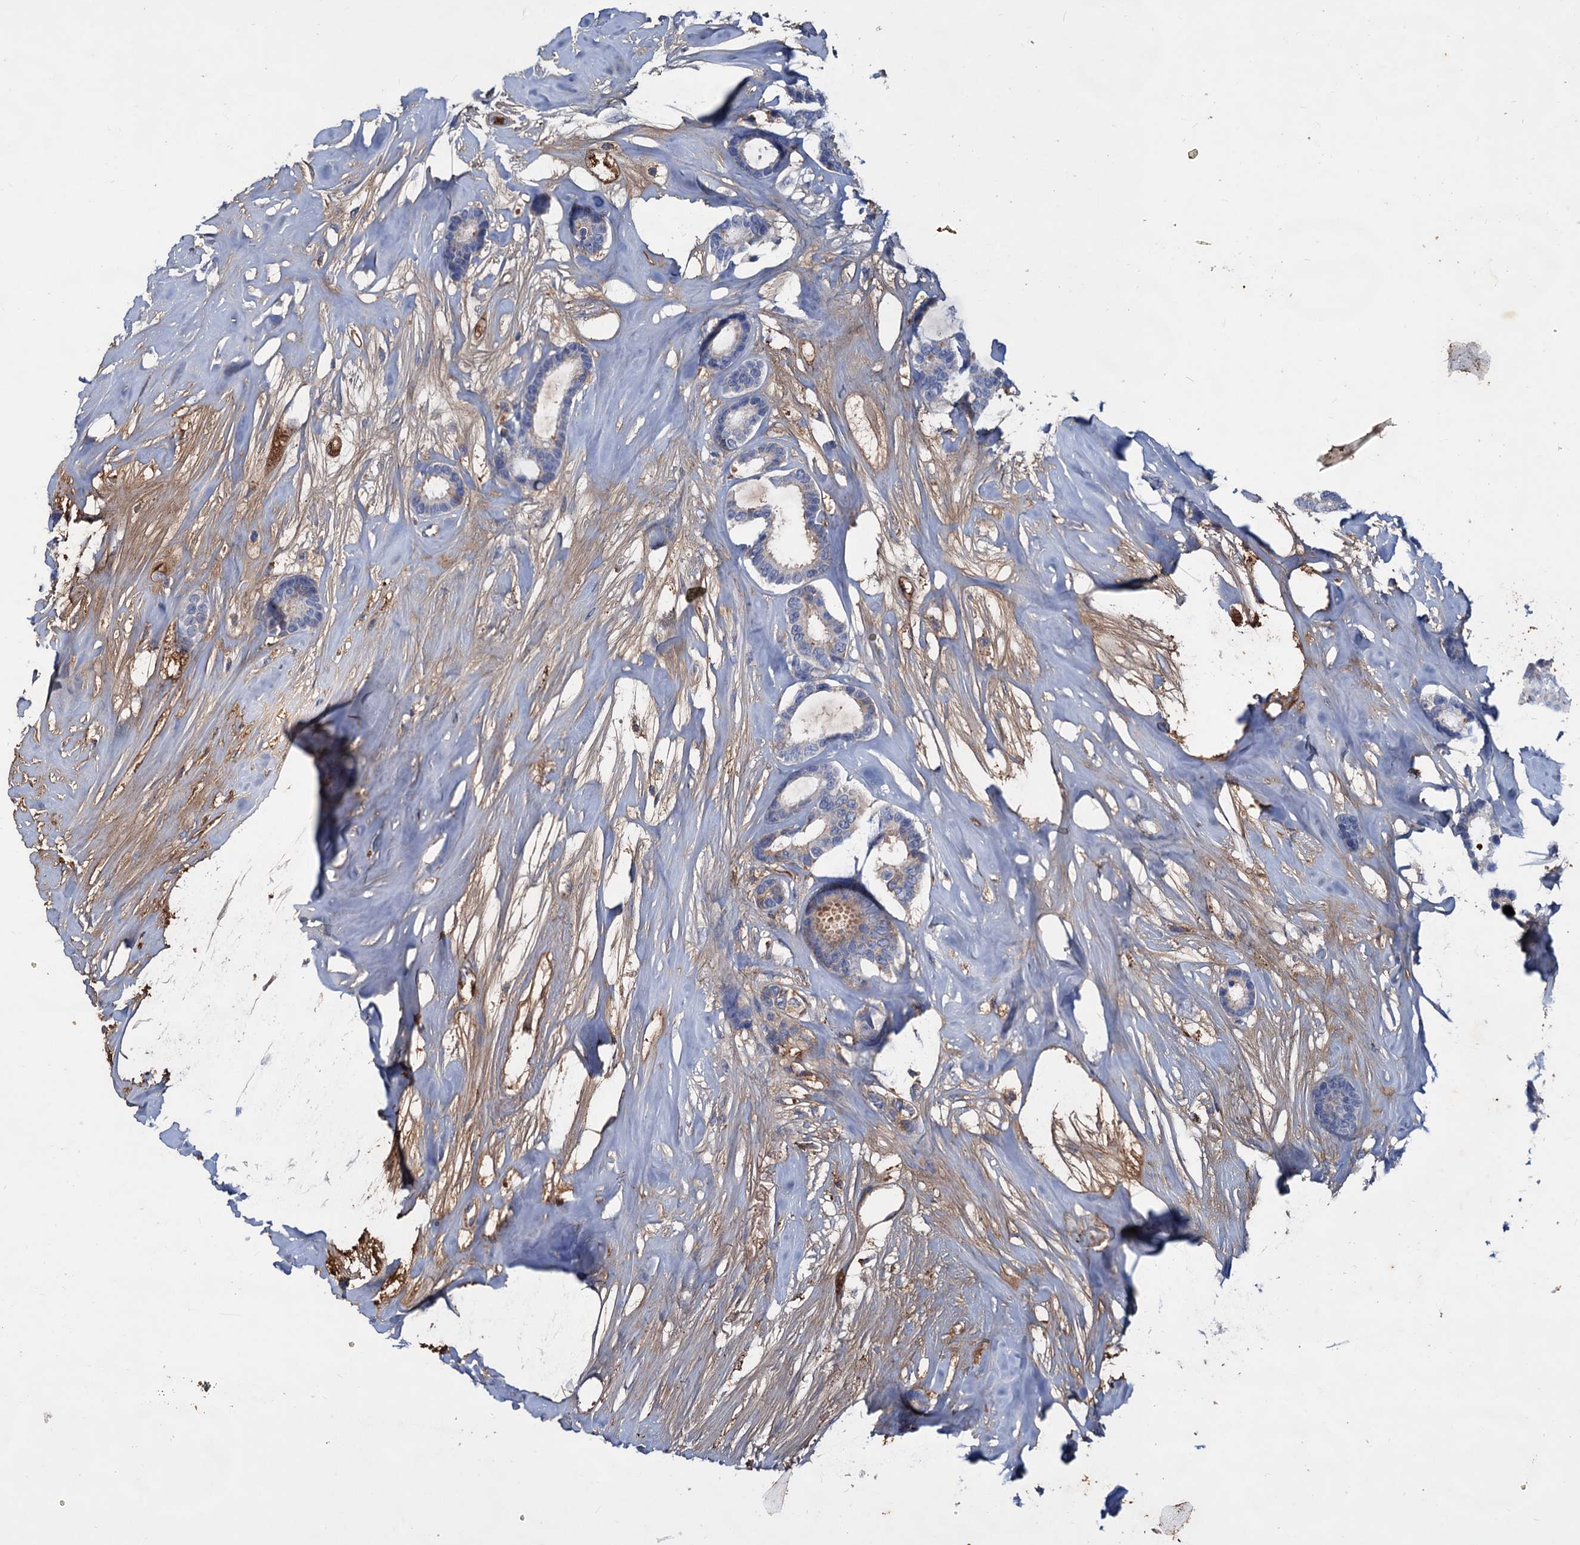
{"staining": {"intensity": "weak", "quantity": "<25%", "location": "cytoplasmic/membranous"}, "tissue": "breast cancer", "cell_type": "Tumor cells", "image_type": "cancer", "snomed": [{"axis": "morphology", "description": "Duct carcinoma"}, {"axis": "topography", "description": "Breast"}], "caption": "Immunohistochemistry (IHC) of breast intraductal carcinoma demonstrates no staining in tumor cells.", "gene": "CHRD", "patient": {"sex": "female", "age": 87}}